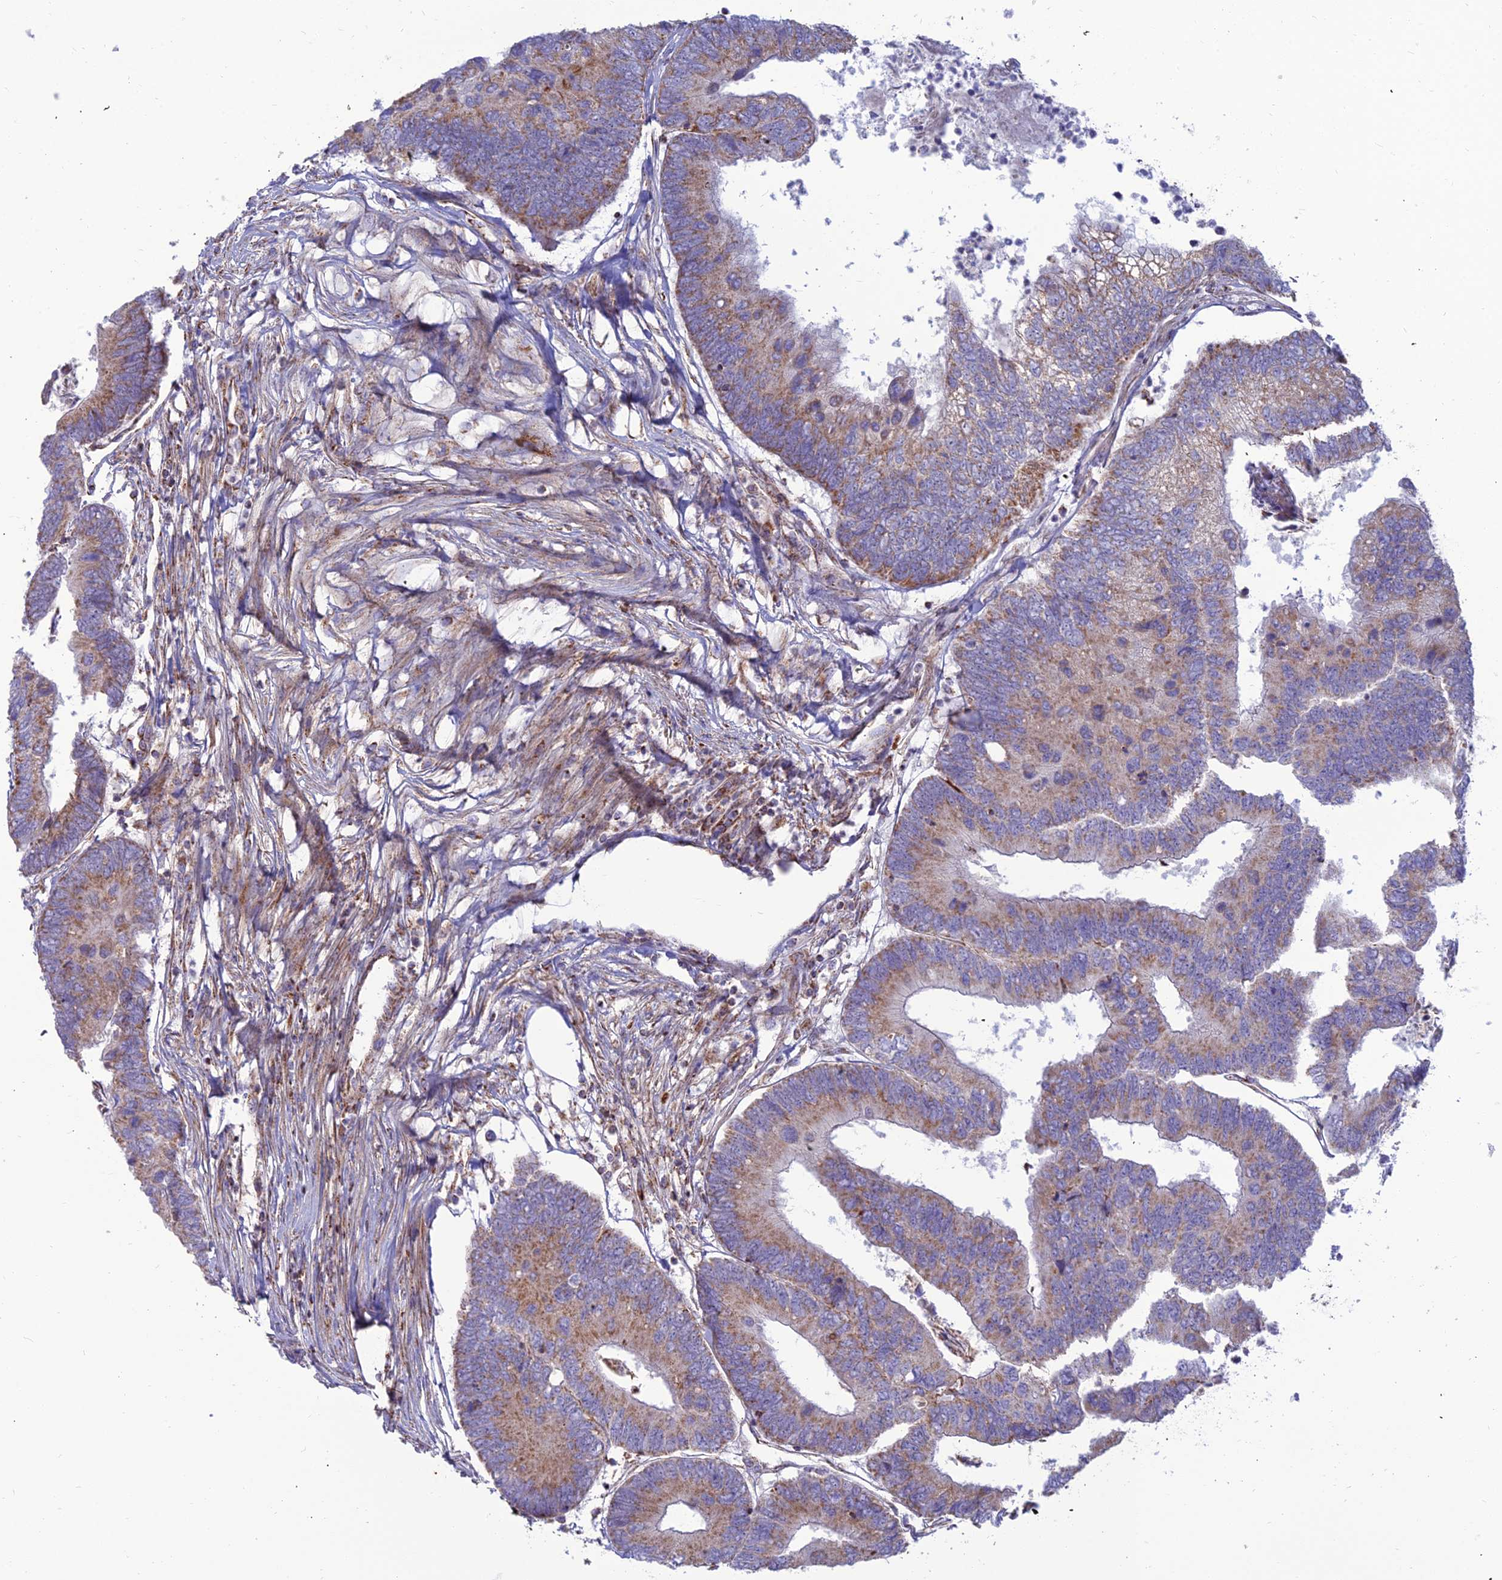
{"staining": {"intensity": "moderate", "quantity": ">75%", "location": "cytoplasmic/membranous"}, "tissue": "colorectal cancer", "cell_type": "Tumor cells", "image_type": "cancer", "snomed": [{"axis": "morphology", "description": "Adenocarcinoma, NOS"}, {"axis": "topography", "description": "Colon"}], "caption": "IHC of human colorectal cancer displays medium levels of moderate cytoplasmic/membranous expression in approximately >75% of tumor cells.", "gene": "SLC35F4", "patient": {"sex": "female", "age": 67}}